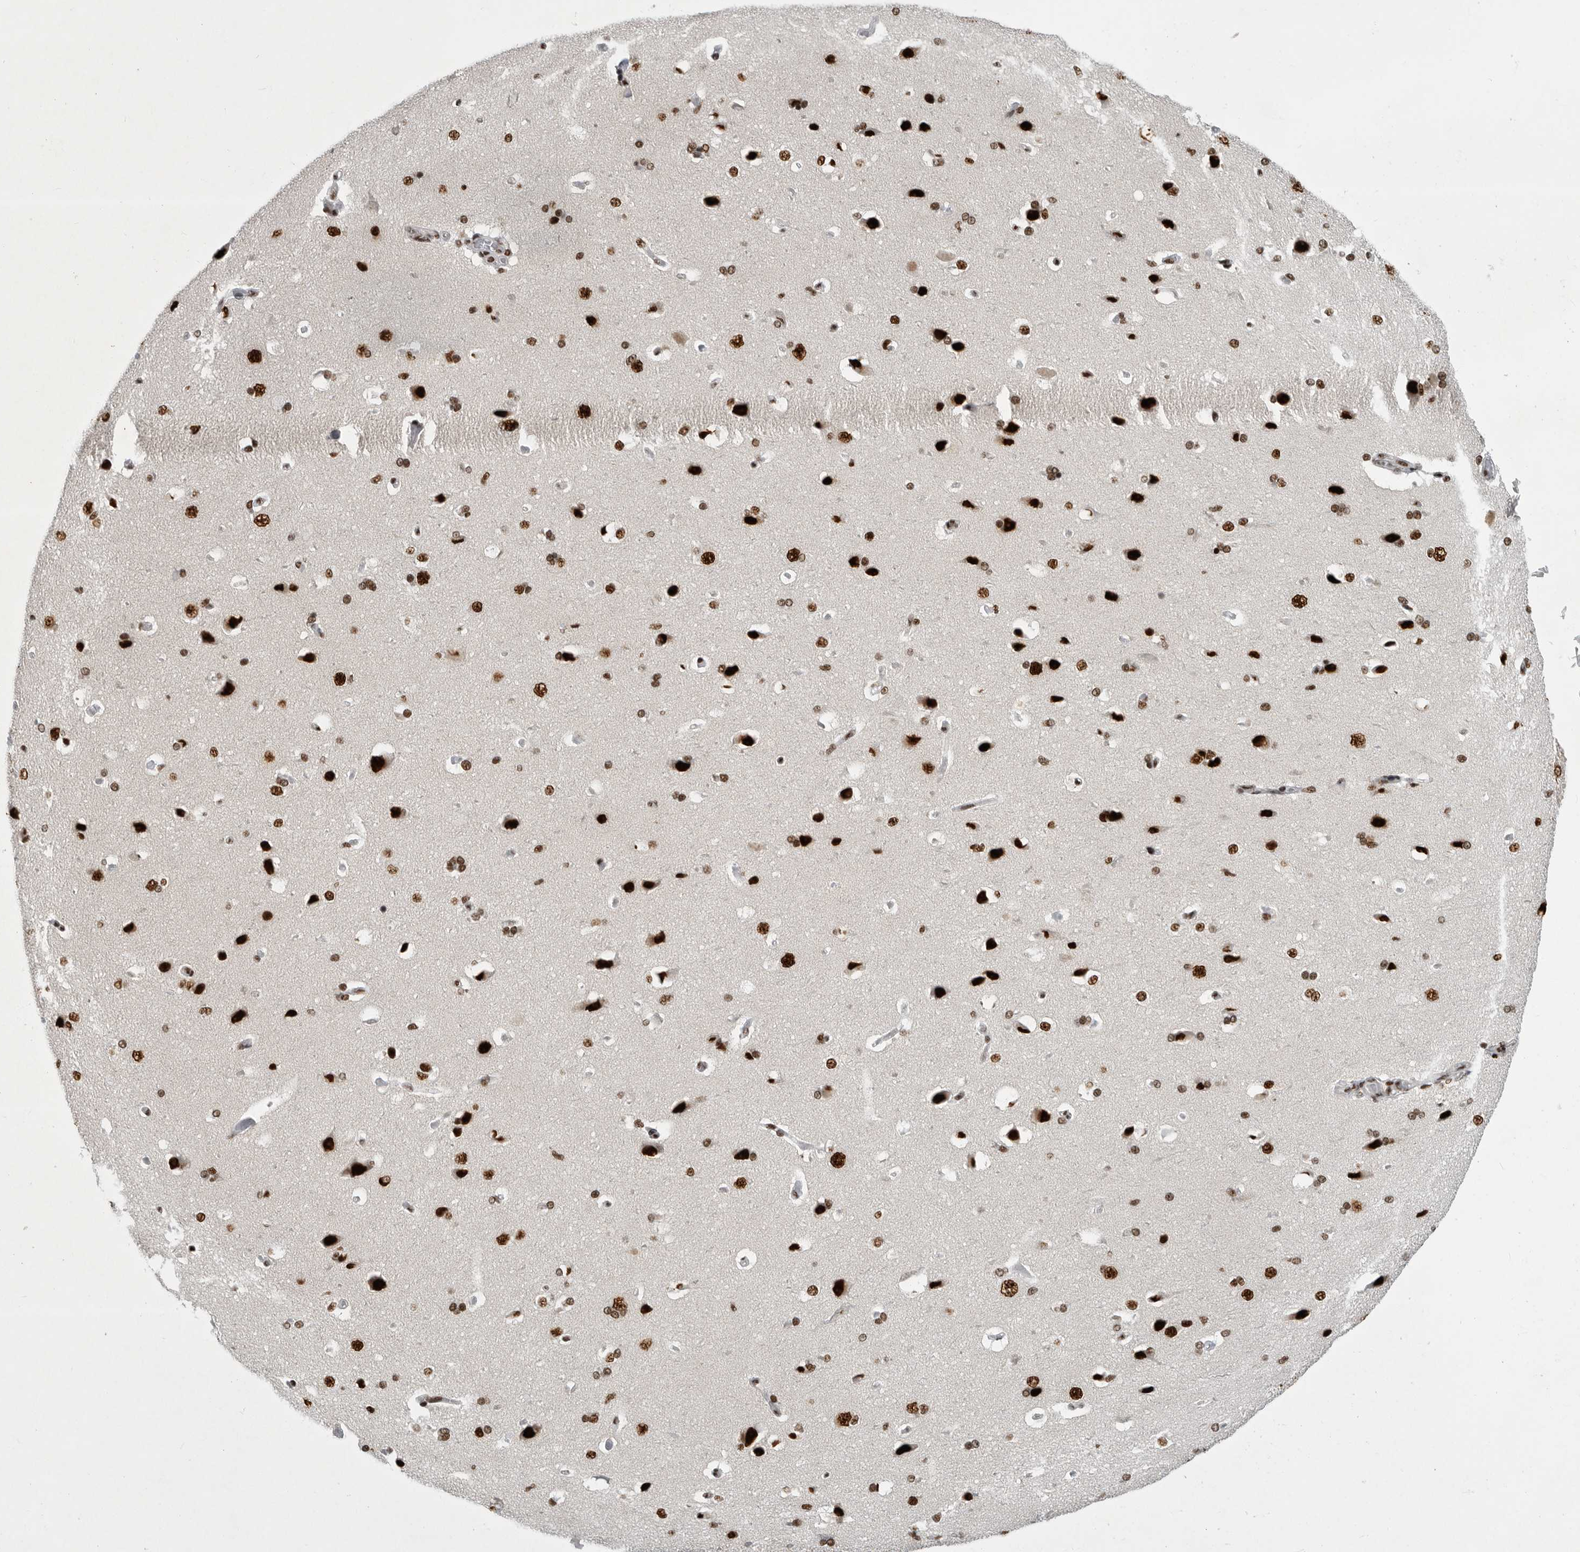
{"staining": {"intensity": "moderate", "quantity": "25%-75%", "location": "nuclear"}, "tissue": "cerebral cortex", "cell_type": "Endothelial cells", "image_type": "normal", "snomed": [{"axis": "morphology", "description": "Normal tissue, NOS"}, {"axis": "topography", "description": "Cerebral cortex"}], "caption": "Cerebral cortex stained with DAB immunohistochemistry shows medium levels of moderate nuclear staining in approximately 25%-75% of endothelial cells.", "gene": "BCLAF1", "patient": {"sex": "male", "age": 62}}